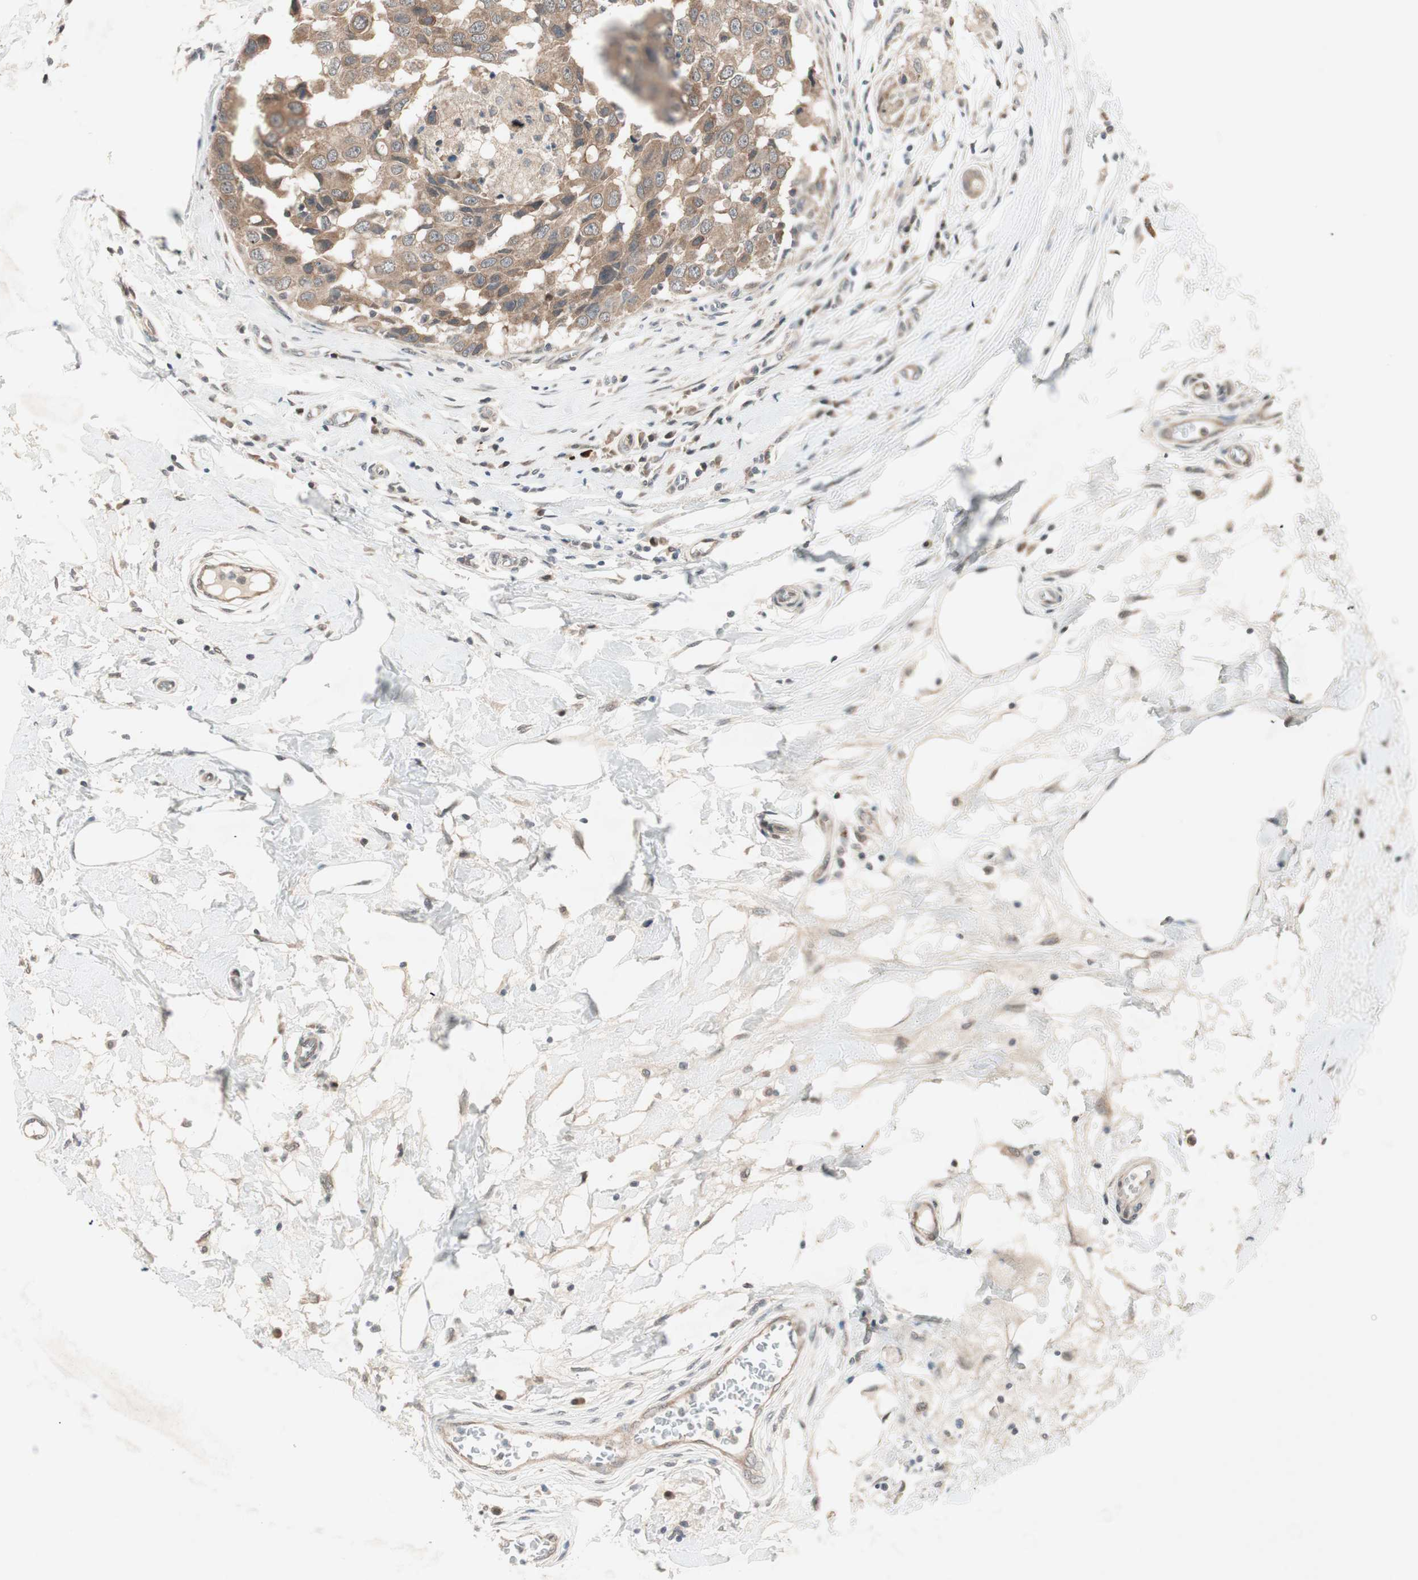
{"staining": {"intensity": "weak", "quantity": ">75%", "location": "cytoplasmic/membranous"}, "tissue": "breast cancer", "cell_type": "Tumor cells", "image_type": "cancer", "snomed": [{"axis": "morphology", "description": "Duct carcinoma"}, {"axis": "topography", "description": "Breast"}], "caption": "Infiltrating ductal carcinoma (breast) stained with a brown dye reveals weak cytoplasmic/membranous positive staining in approximately >75% of tumor cells.", "gene": "PGBD1", "patient": {"sex": "female", "age": 27}}